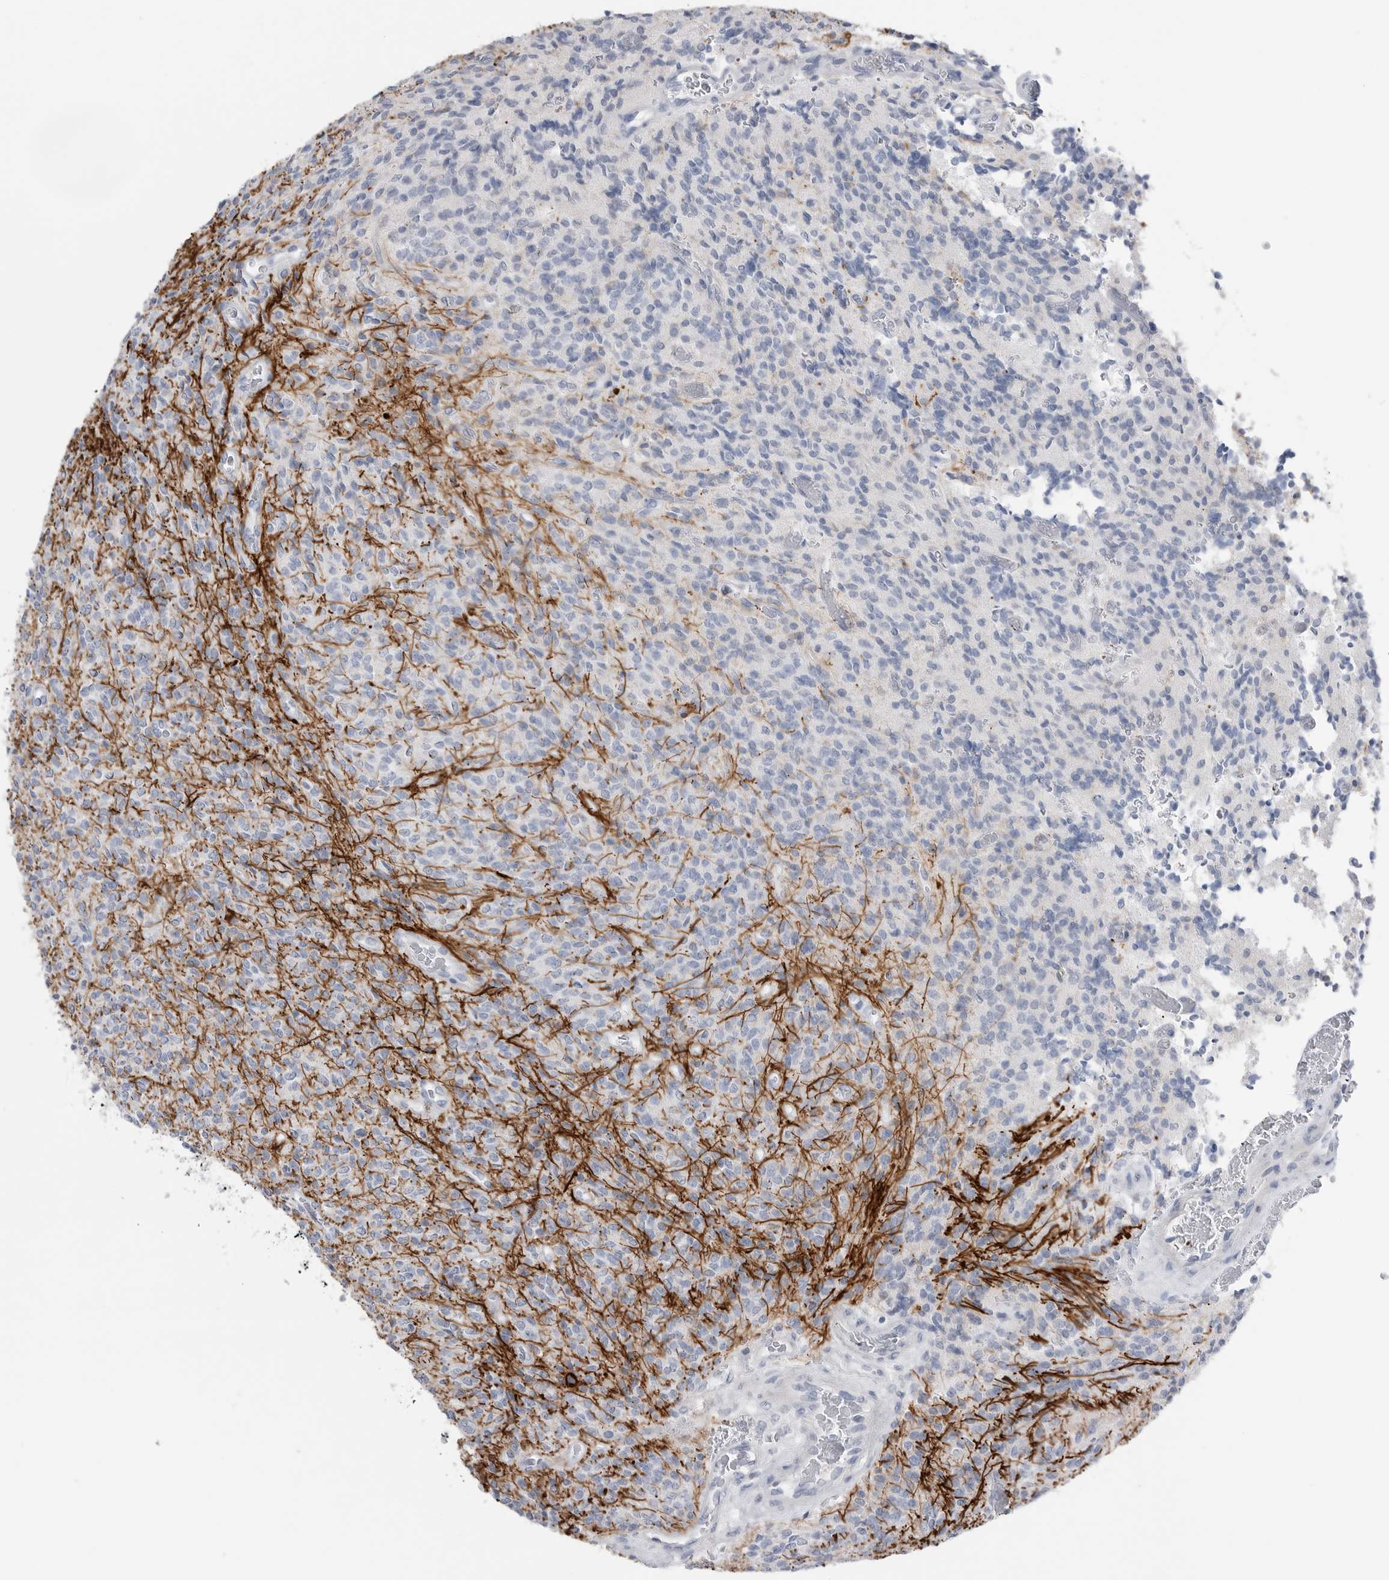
{"staining": {"intensity": "negative", "quantity": "none", "location": "none"}, "tissue": "glioma", "cell_type": "Tumor cells", "image_type": "cancer", "snomed": [{"axis": "morphology", "description": "Glioma, malignant, High grade"}, {"axis": "topography", "description": "Brain"}], "caption": "Immunohistochemistry (IHC) micrograph of neoplastic tissue: glioma stained with DAB displays no significant protein staining in tumor cells.", "gene": "ABHD12", "patient": {"sex": "male", "age": 34}}